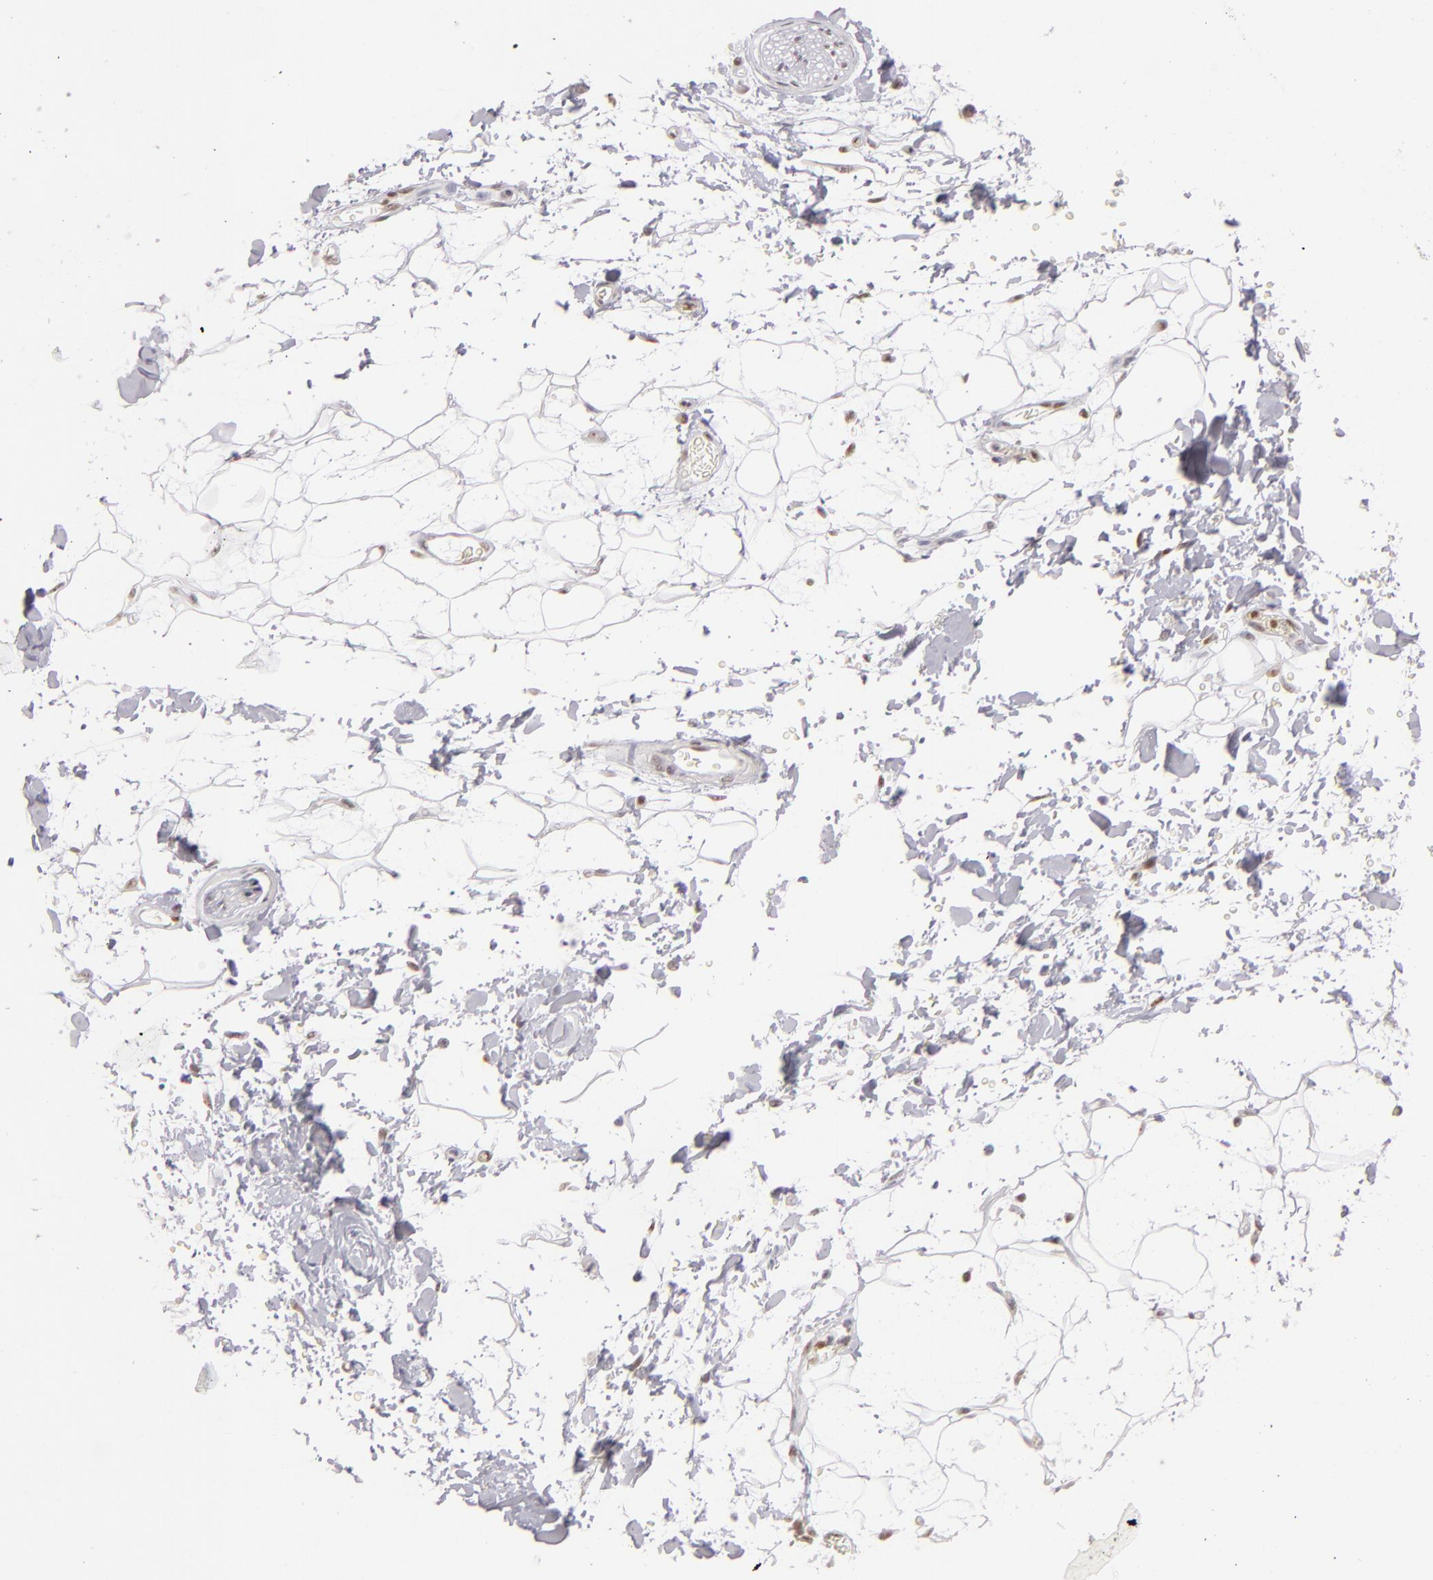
{"staining": {"intensity": "weak", "quantity": ">75%", "location": "nuclear"}, "tissue": "adipose tissue", "cell_type": "Adipocytes", "image_type": "normal", "snomed": [{"axis": "morphology", "description": "Normal tissue, NOS"}, {"axis": "topography", "description": "Soft tissue"}], "caption": "Protein expression by immunohistochemistry (IHC) demonstrates weak nuclear positivity in approximately >75% of adipocytes in normal adipose tissue.", "gene": "DAXX", "patient": {"sex": "male", "age": 72}}